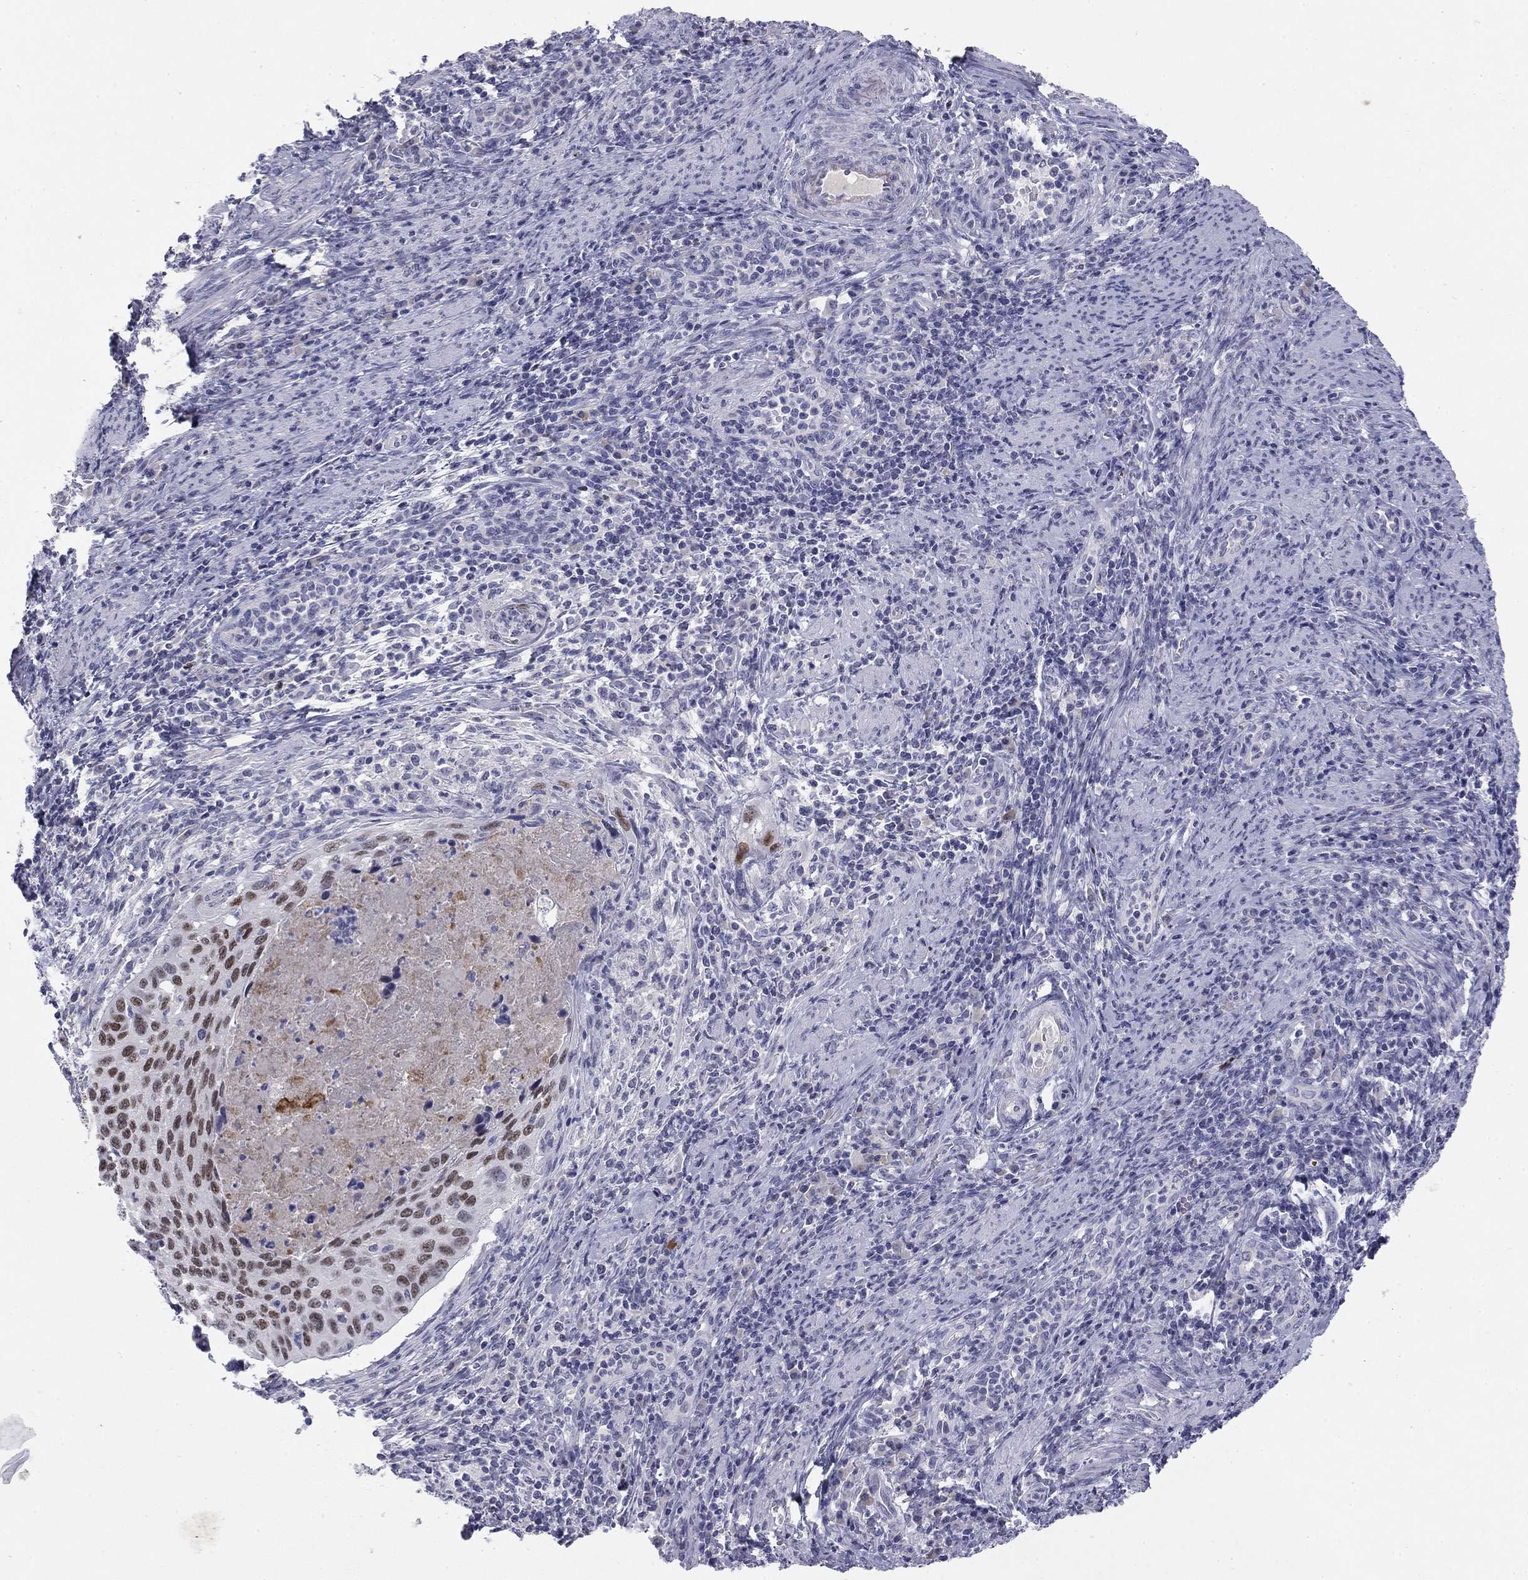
{"staining": {"intensity": "strong", "quantity": "<25%", "location": "nuclear"}, "tissue": "cervical cancer", "cell_type": "Tumor cells", "image_type": "cancer", "snomed": [{"axis": "morphology", "description": "Squamous cell carcinoma, NOS"}, {"axis": "topography", "description": "Cervix"}], "caption": "Tumor cells show medium levels of strong nuclear positivity in about <25% of cells in human cervical cancer (squamous cell carcinoma).", "gene": "TFAP2B", "patient": {"sex": "female", "age": 26}}